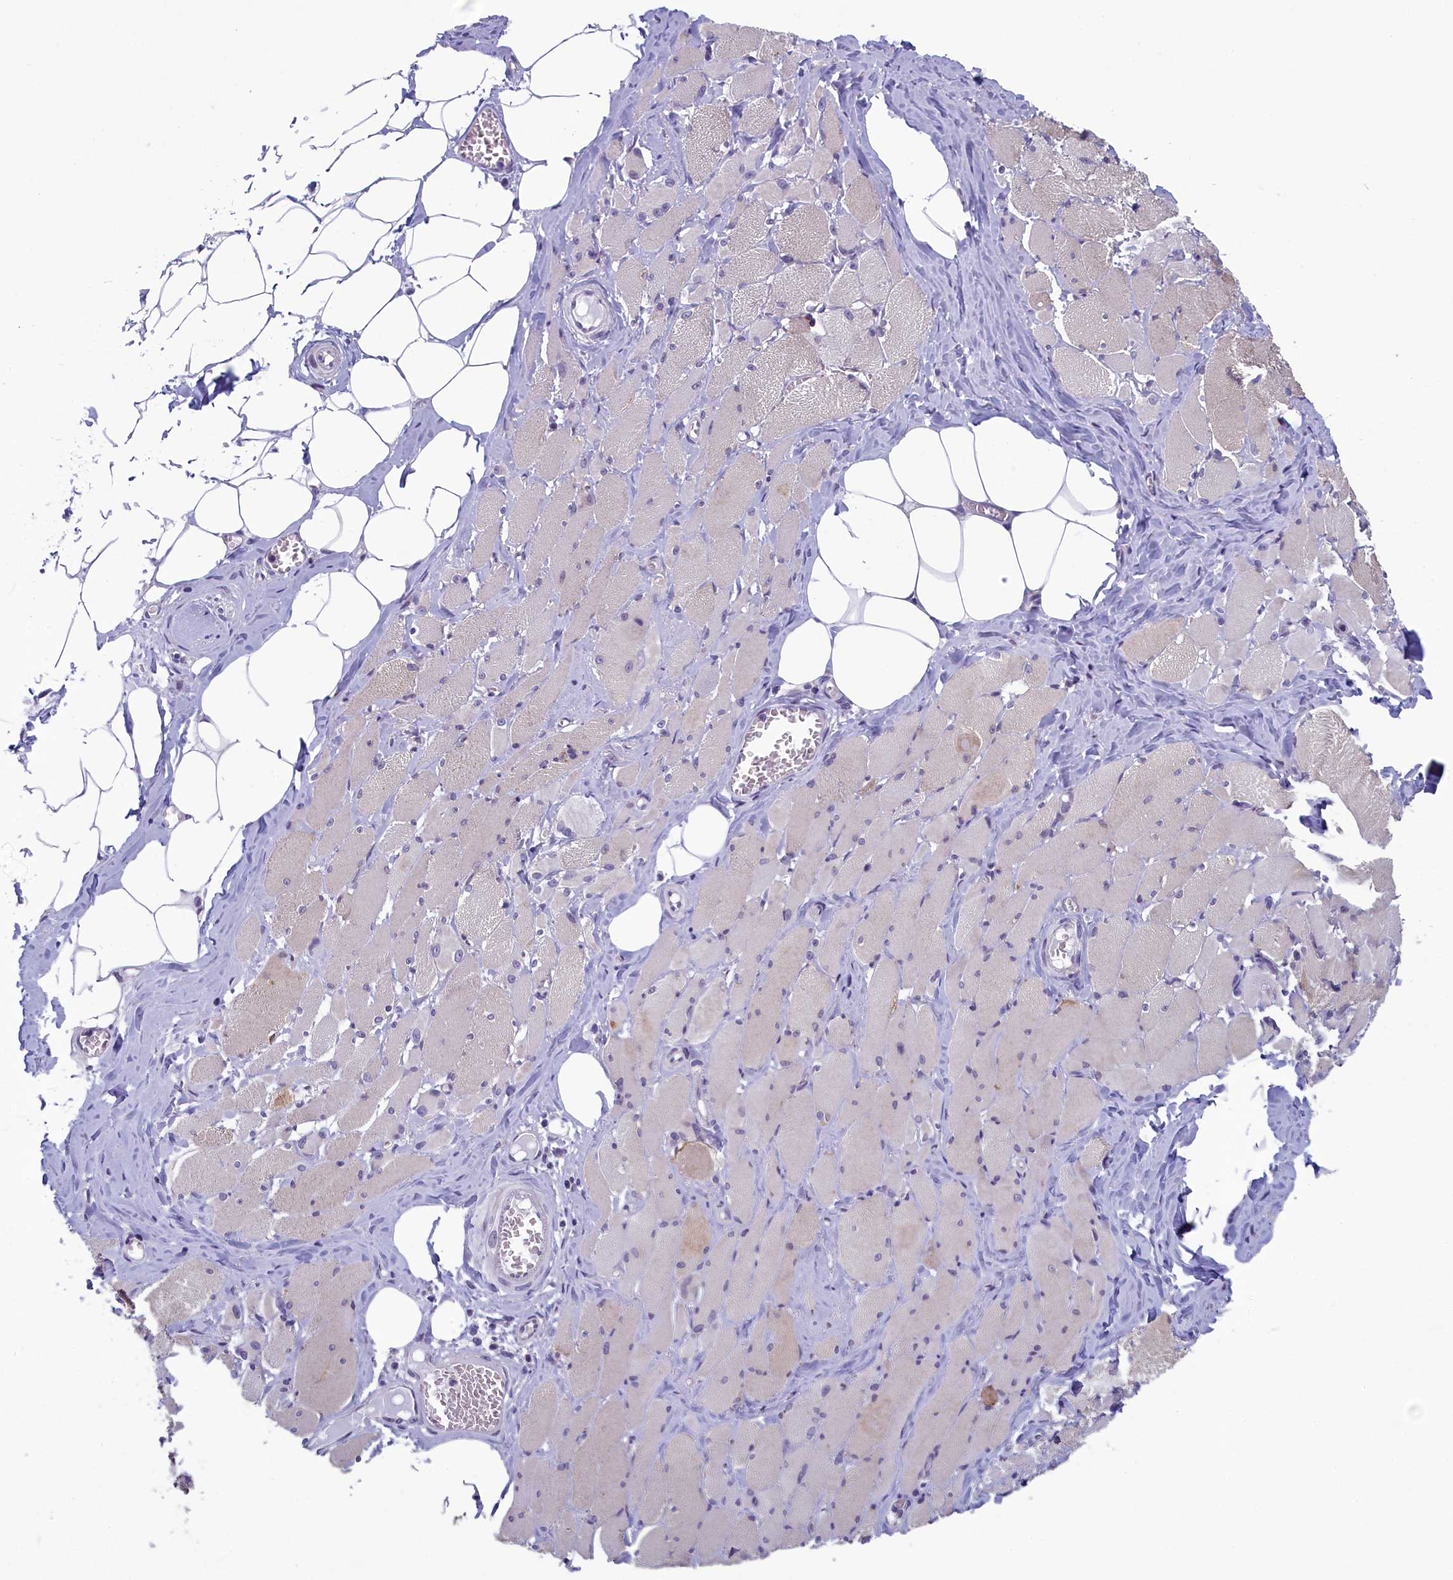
{"staining": {"intensity": "weak", "quantity": "25%-75%", "location": "cytoplasmic/membranous"}, "tissue": "skeletal muscle", "cell_type": "Myocytes", "image_type": "normal", "snomed": [{"axis": "morphology", "description": "Normal tissue, NOS"}, {"axis": "morphology", "description": "Basal cell carcinoma"}, {"axis": "topography", "description": "Skeletal muscle"}], "caption": "Immunohistochemistry image of unremarkable skeletal muscle stained for a protein (brown), which exhibits low levels of weak cytoplasmic/membranous expression in about 25%-75% of myocytes.", "gene": "CNEP1R1", "patient": {"sex": "female", "age": 64}}